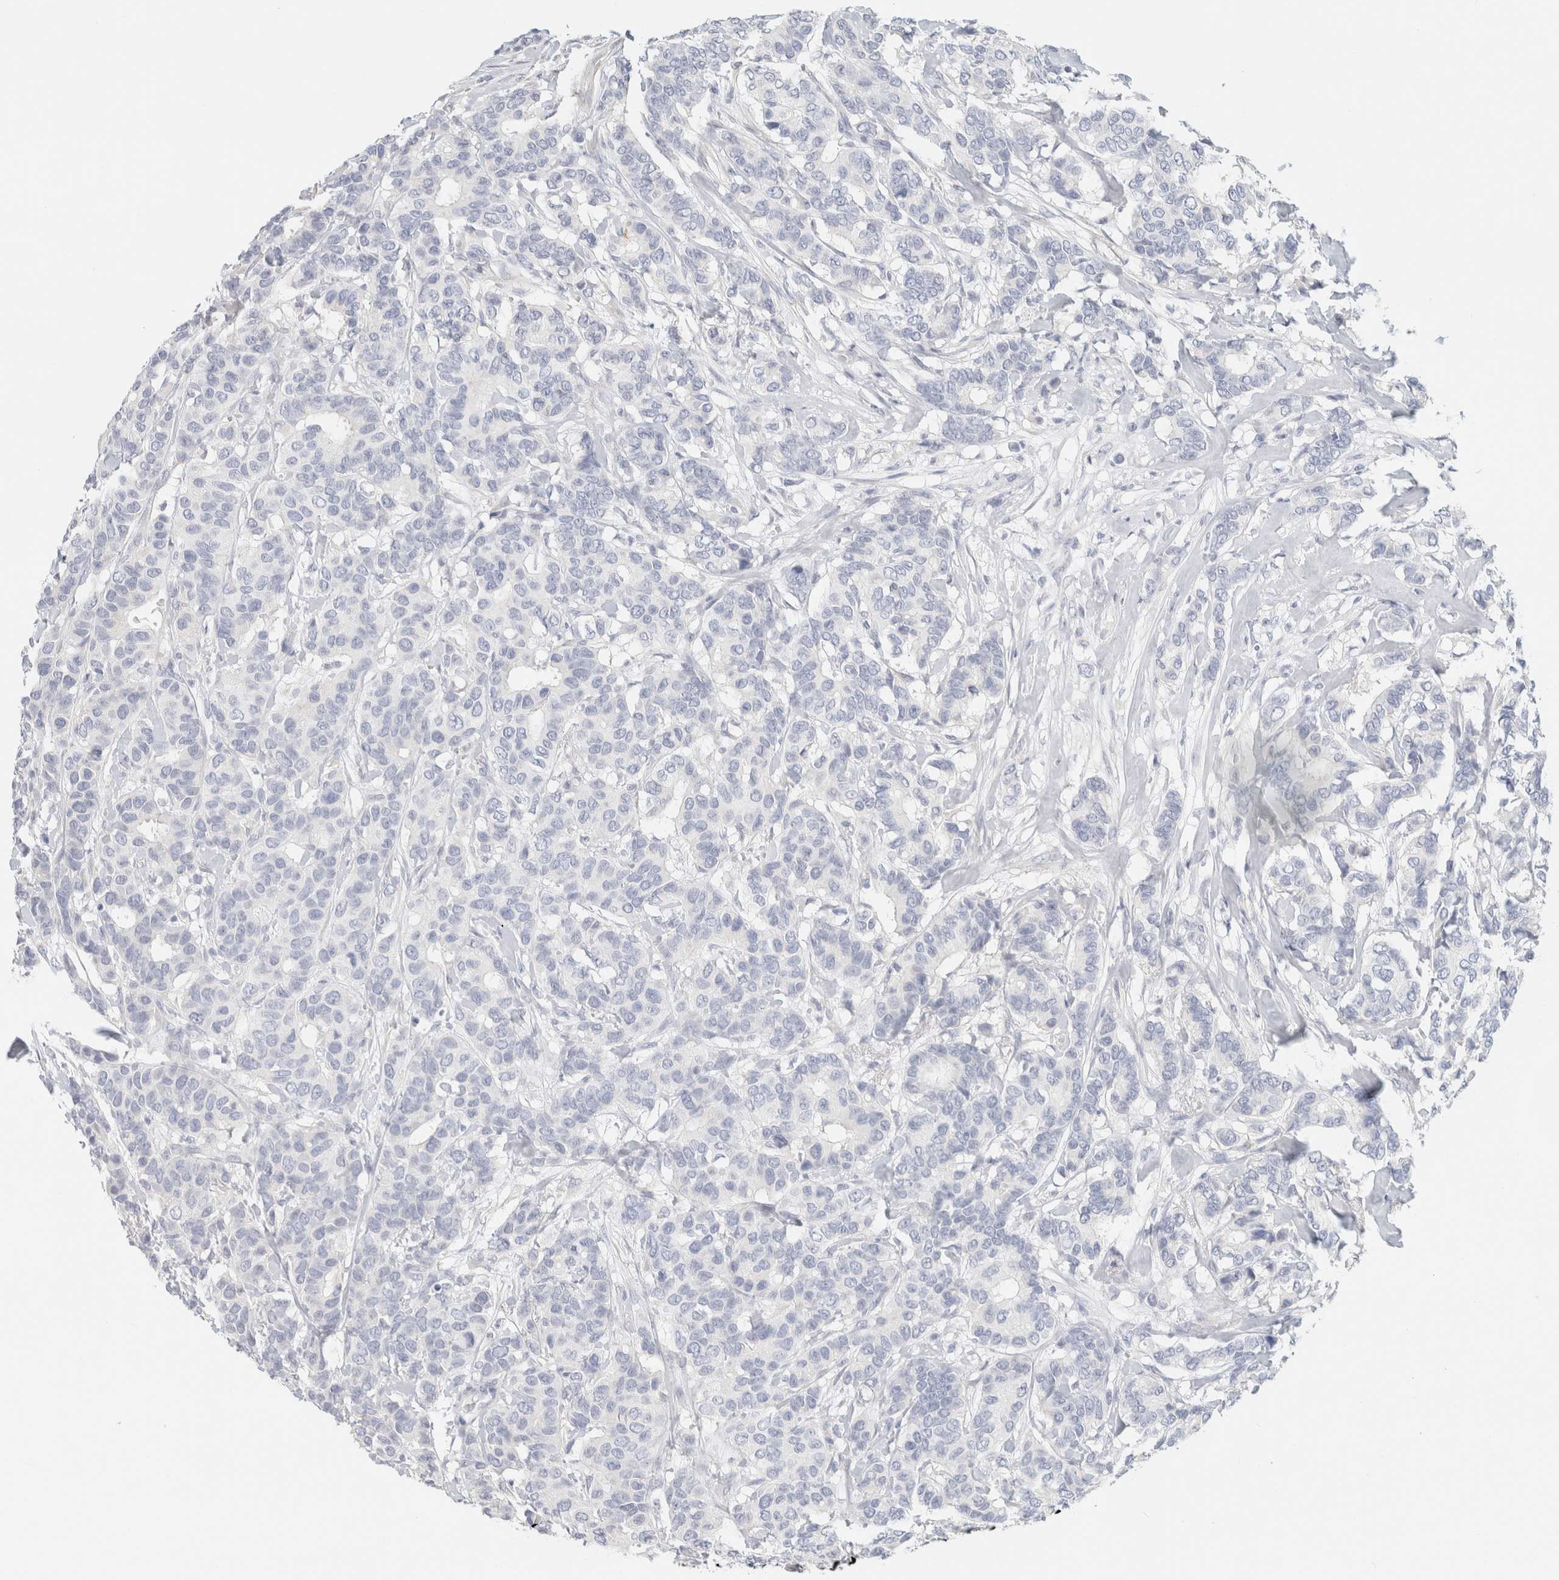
{"staining": {"intensity": "negative", "quantity": "none", "location": "none"}, "tissue": "breast cancer", "cell_type": "Tumor cells", "image_type": "cancer", "snomed": [{"axis": "morphology", "description": "Duct carcinoma"}, {"axis": "topography", "description": "Breast"}], "caption": "High magnification brightfield microscopy of intraductal carcinoma (breast) stained with DAB (3,3'-diaminobenzidine) (brown) and counterstained with hematoxylin (blue): tumor cells show no significant expression.", "gene": "NEFM", "patient": {"sex": "female", "age": 87}}